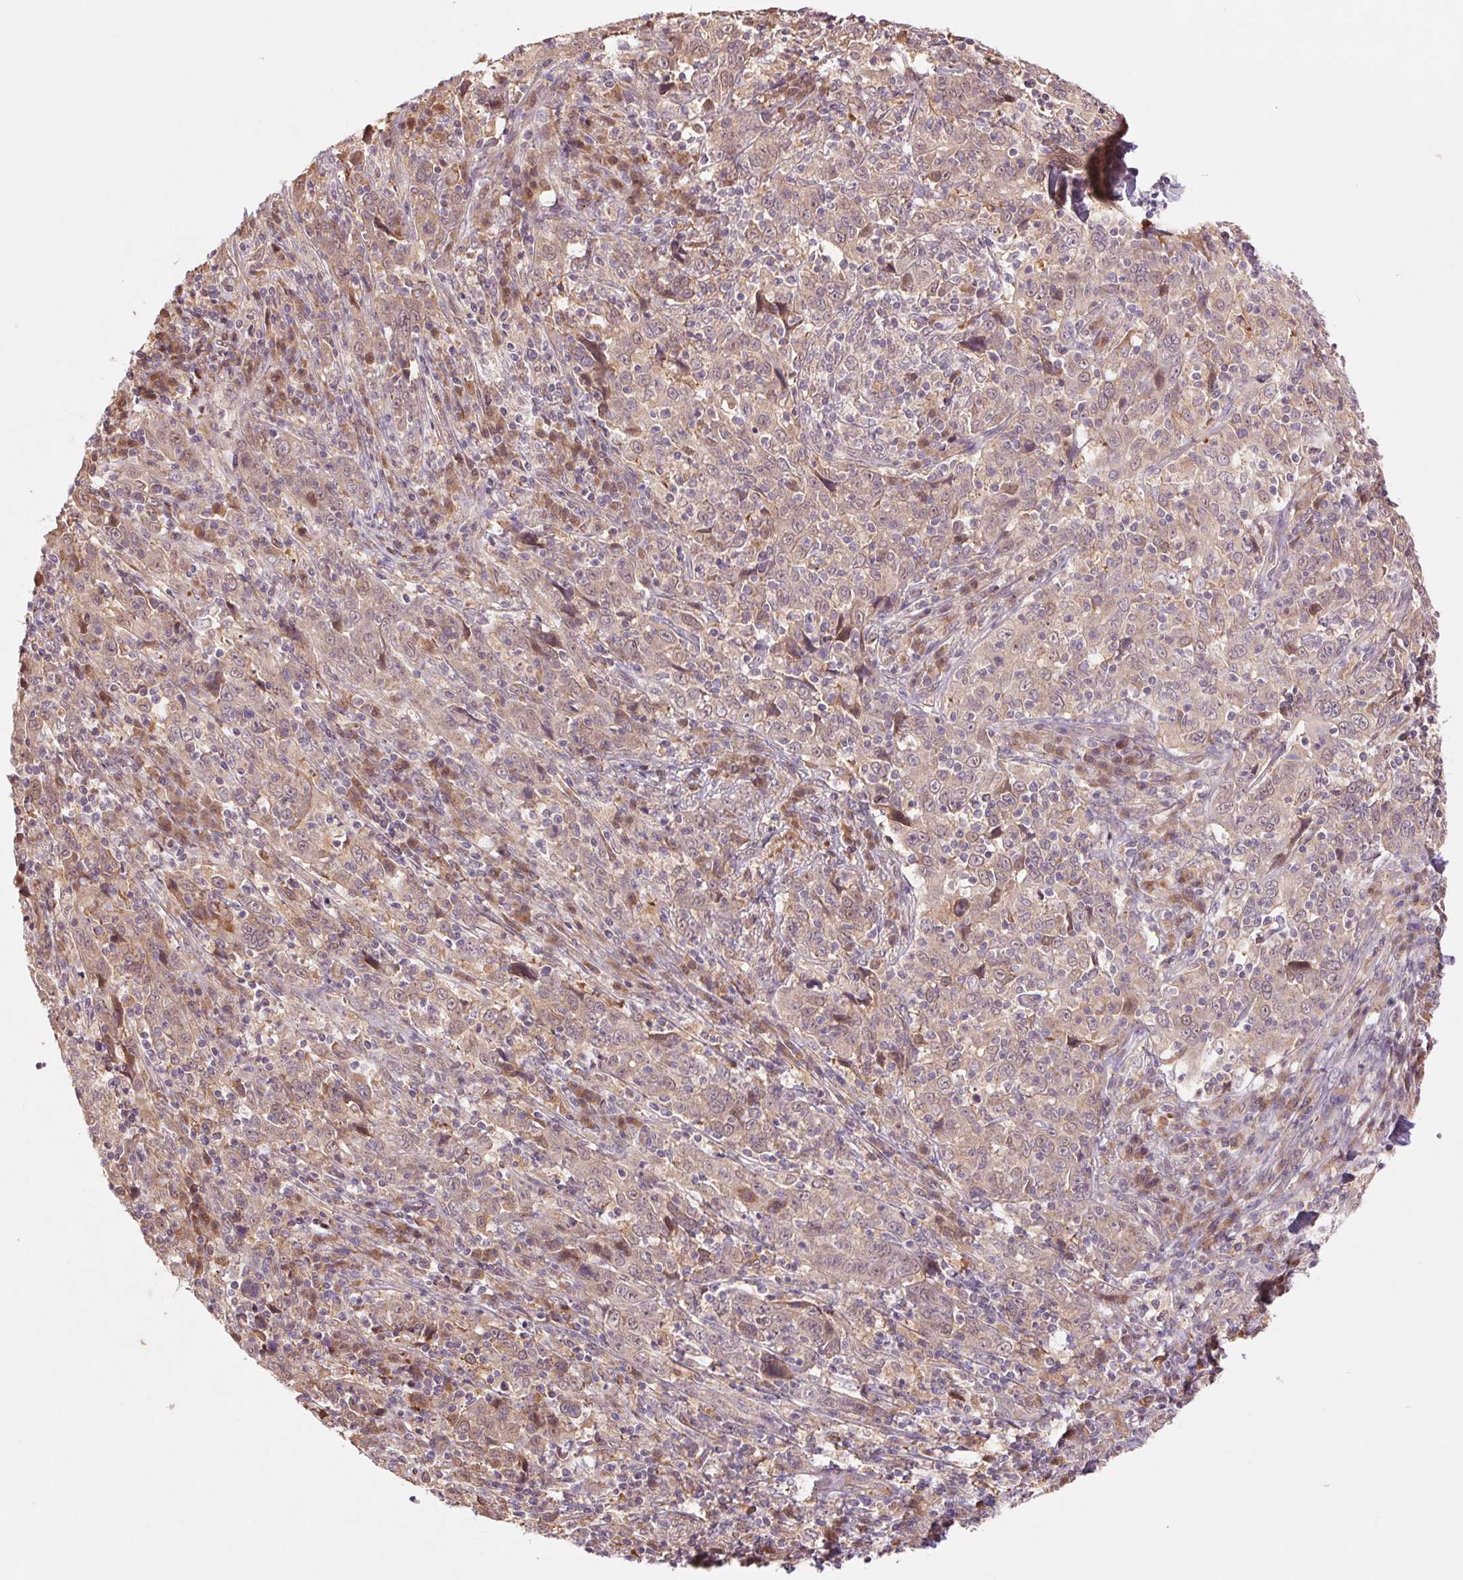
{"staining": {"intensity": "weak", "quantity": "<25%", "location": "cytoplasmic/membranous"}, "tissue": "cervical cancer", "cell_type": "Tumor cells", "image_type": "cancer", "snomed": [{"axis": "morphology", "description": "Squamous cell carcinoma, NOS"}, {"axis": "topography", "description": "Cervix"}], "caption": "The histopathology image reveals no significant staining in tumor cells of cervical cancer. (DAB (3,3'-diaminobenzidine) immunohistochemistry, high magnification).", "gene": "RRM1", "patient": {"sex": "female", "age": 46}}